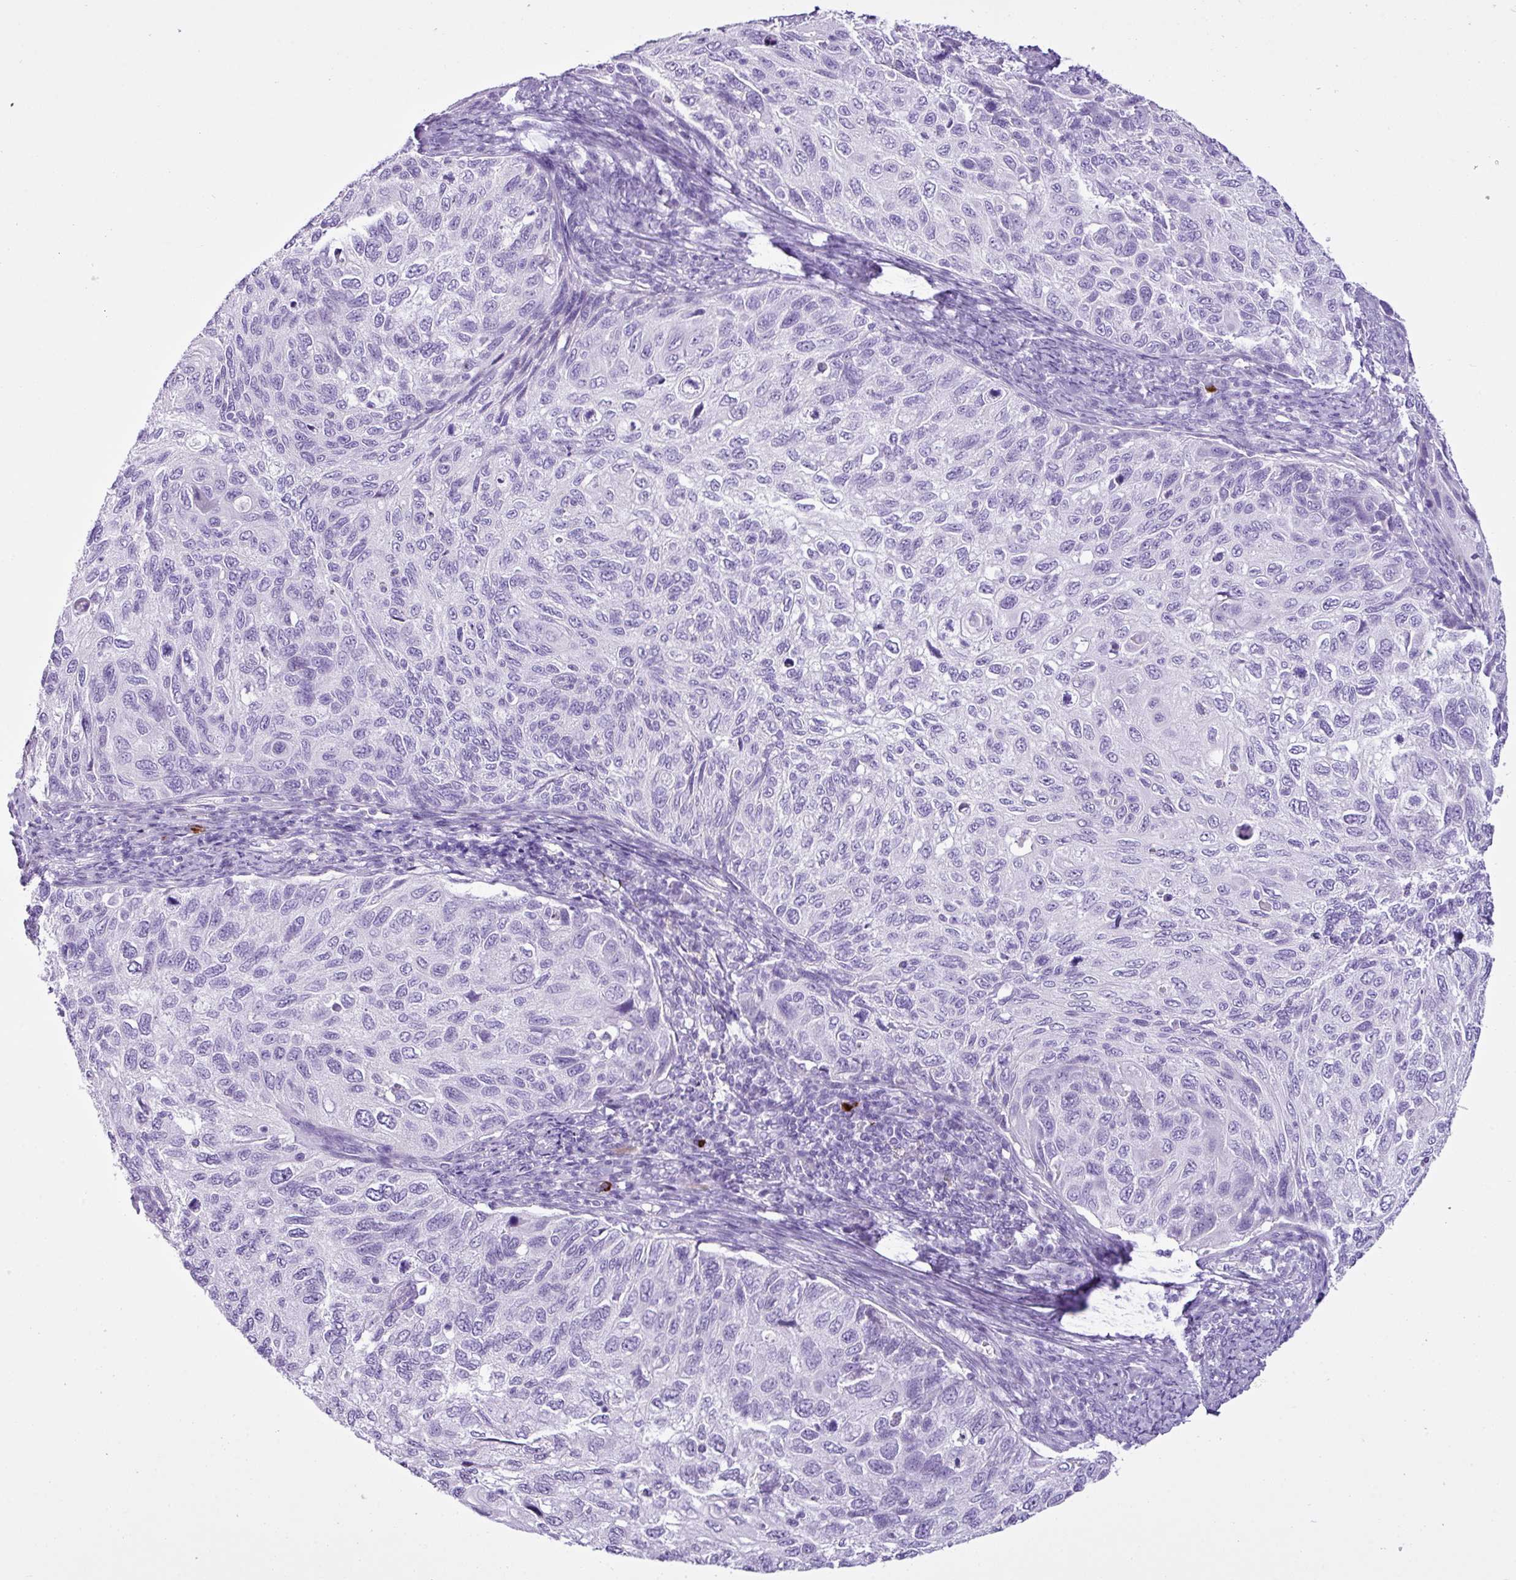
{"staining": {"intensity": "negative", "quantity": "none", "location": "none"}, "tissue": "cervical cancer", "cell_type": "Tumor cells", "image_type": "cancer", "snomed": [{"axis": "morphology", "description": "Squamous cell carcinoma, NOS"}, {"axis": "topography", "description": "Cervix"}], "caption": "Human squamous cell carcinoma (cervical) stained for a protein using immunohistochemistry reveals no expression in tumor cells.", "gene": "LILRB4", "patient": {"sex": "female", "age": 70}}